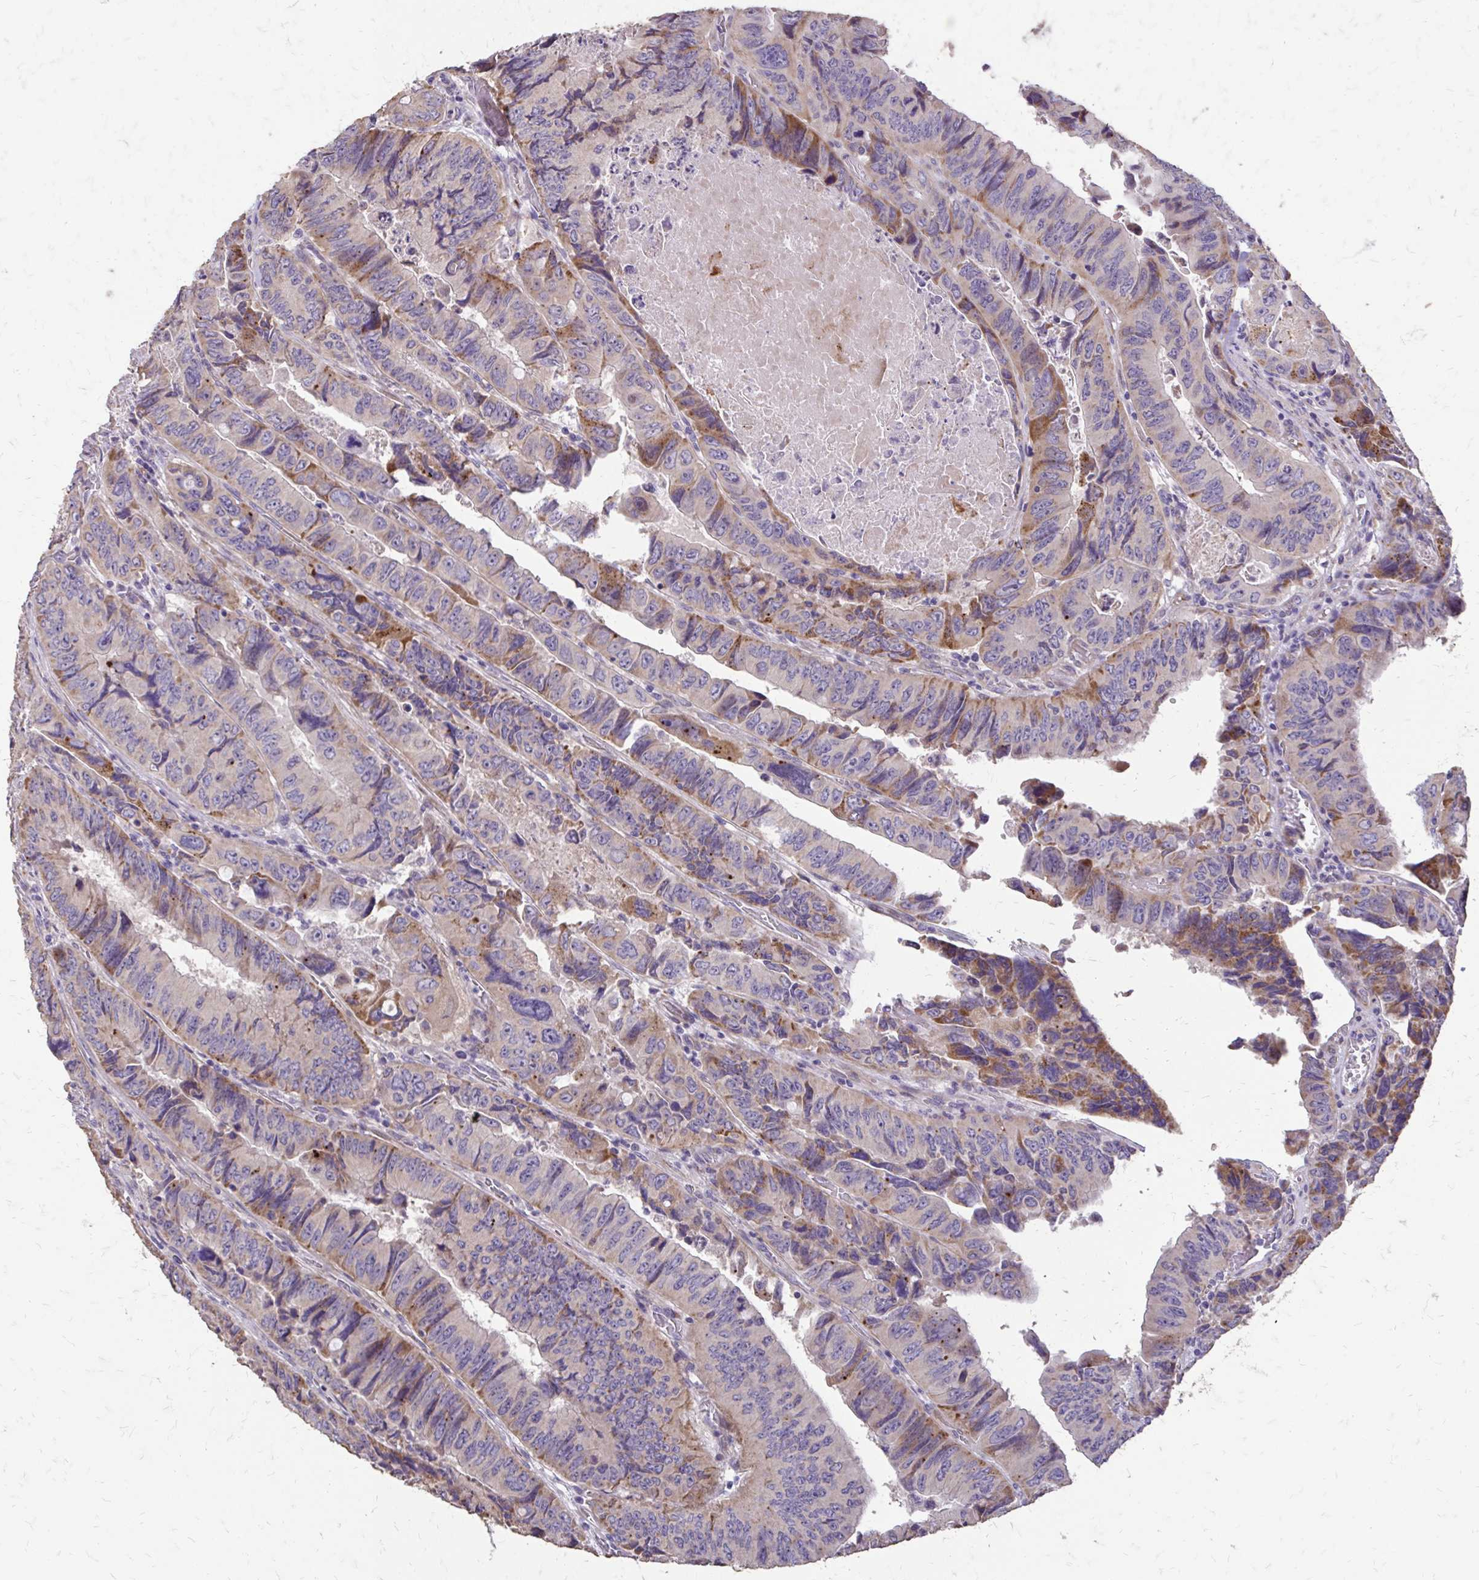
{"staining": {"intensity": "weak", "quantity": "<25%", "location": "cytoplasmic/membranous"}, "tissue": "colorectal cancer", "cell_type": "Tumor cells", "image_type": "cancer", "snomed": [{"axis": "morphology", "description": "Adenocarcinoma, NOS"}, {"axis": "topography", "description": "Colon"}], "caption": "IHC photomicrograph of colorectal cancer stained for a protein (brown), which demonstrates no expression in tumor cells.", "gene": "MYORG", "patient": {"sex": "female", "age": 84}}